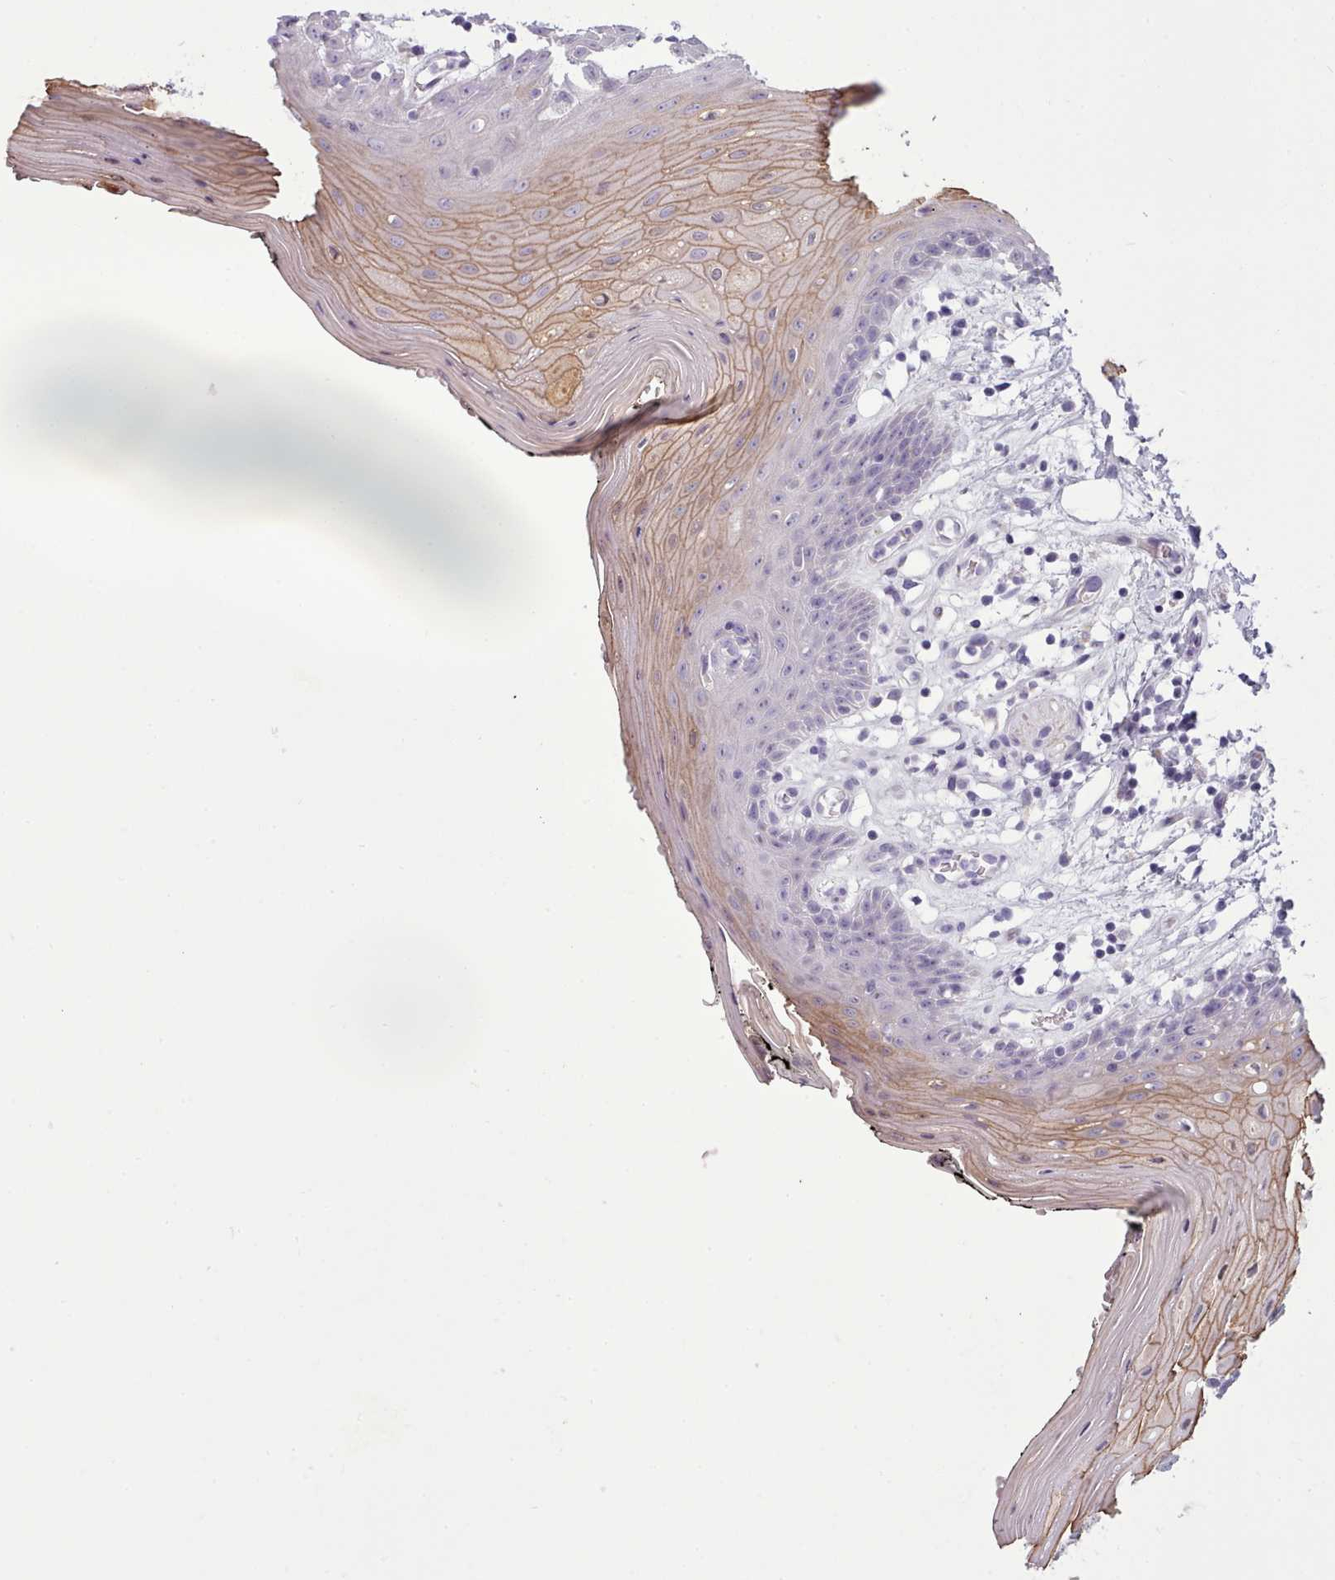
{"staining": {"intensity": "moderate", "quantity": "<25%", "location": "cytoplasmic/membranous"}, "tissue": "oral mucosa", "cell_type": "Squamous epithelial cells", "image_type": "normal", "snomed": [{"axis": "morphology", "description": "Normal tissue, NOS"}, {"axis": "topography", "description": "Oral tissue"}, {"axis": "topography", "description": "Tounge, NOS"}], "caption": "DAB immunohistochemical staining of normal human oral mucosa demonstrates moderate cytoplasmic/membranous protein staining in about <25% of squamous epithelial cells. (Brightfield microscopy of DAB IHC at high magnification).", "gene": "MYRFL", "patient": {"sex": "female", "age": 59}}